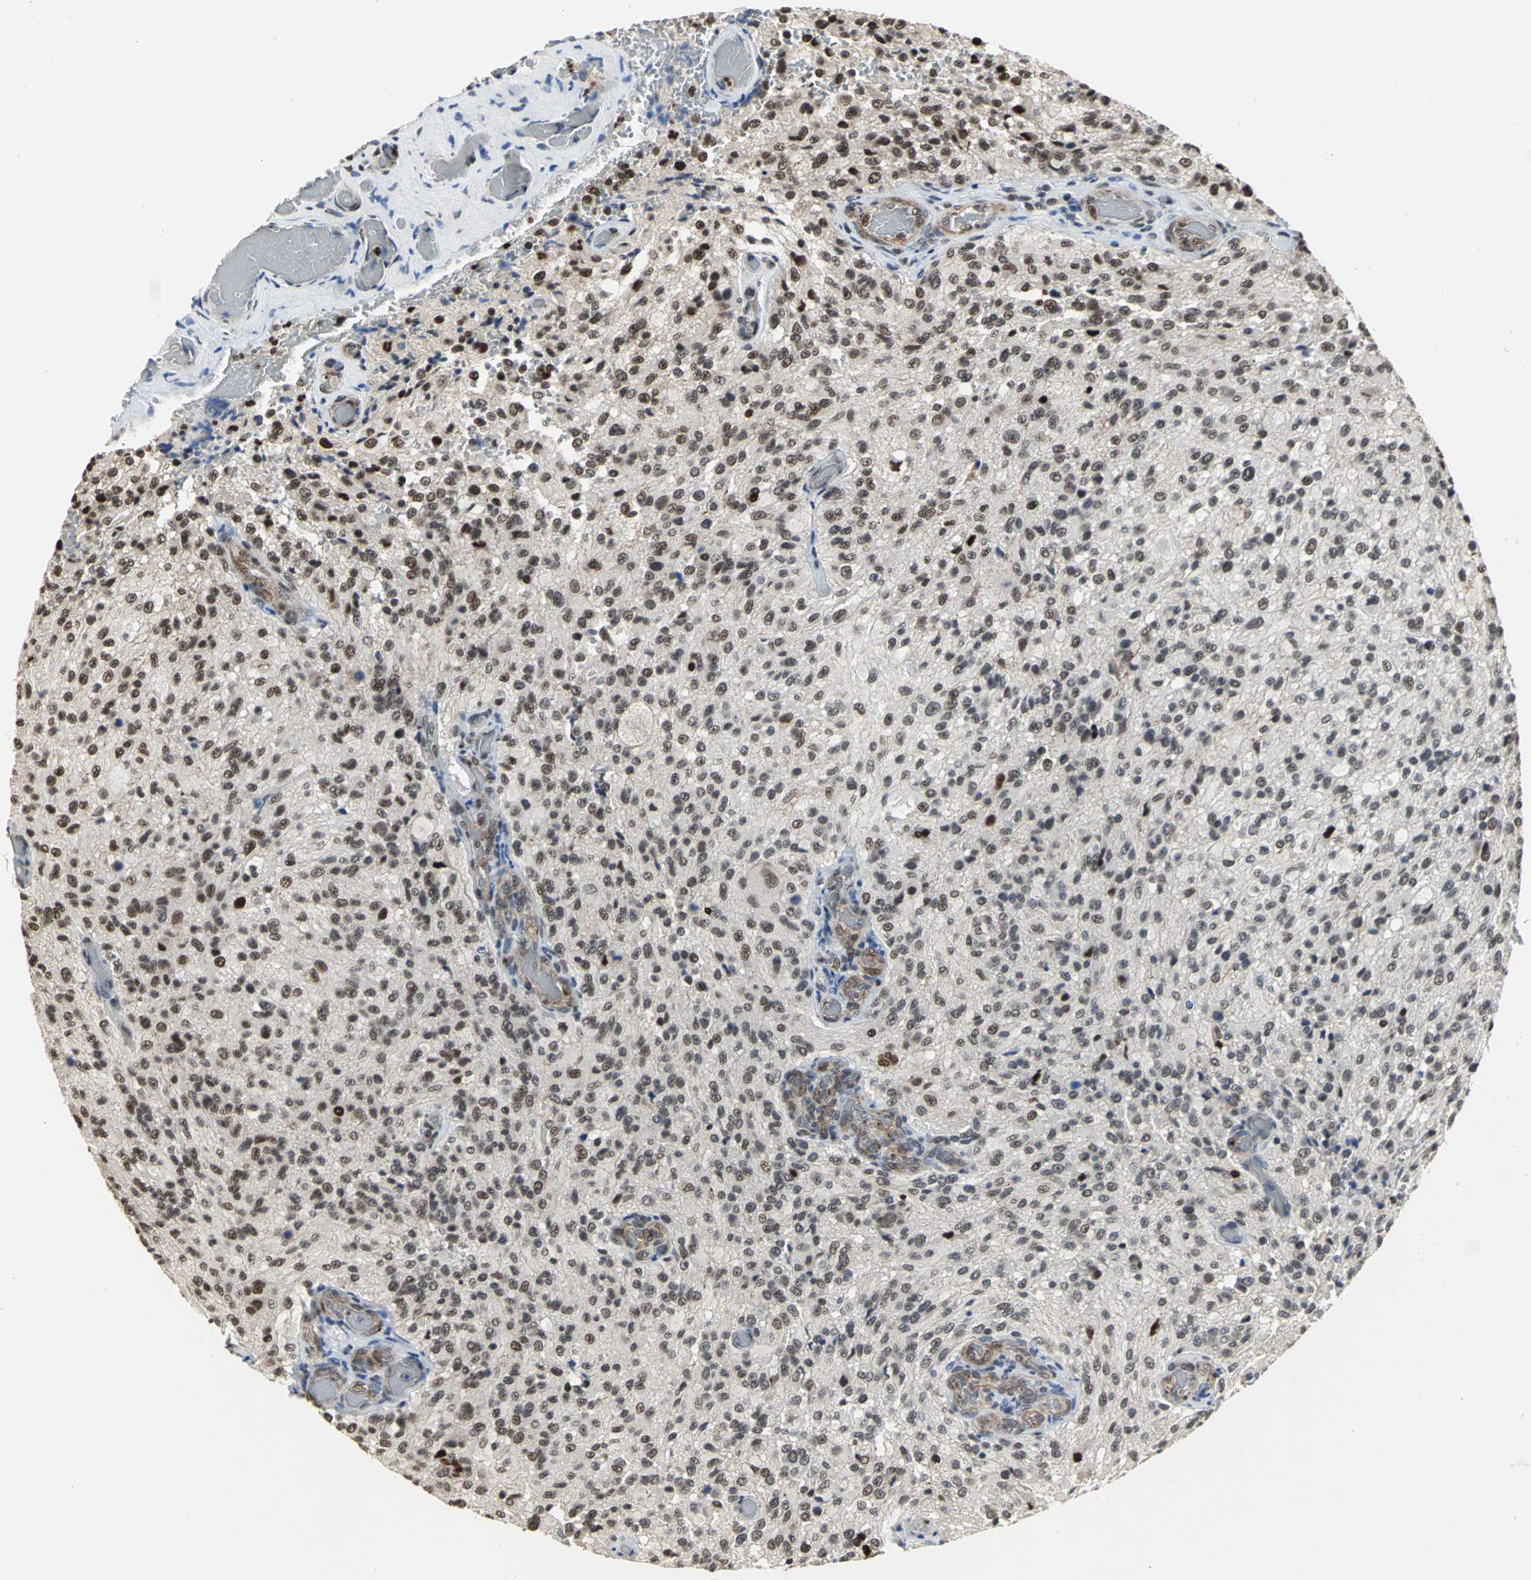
{"staining": {"intensity": "strong", "quantity": ">75%", "location": "nuclear"}, "tissue": "glioma", "cell_type": "Tumor cells", "image_type": "cancer", "snomed": [{"axis": "morphology", "description": "Normal tissue, NOS"}, {"axis": "morphology", "description": "Glioma, malignant, High grade"}, {"axis": "topography", "description": "Cerebral cortex"}], "caption": "Immunohistochemistry (IHC) photomicrograph of malignant high-grade glioma stained for a protein (brown), which reveals high levels of strong nuclear expression in about >75% of tumor cells.", "gene": "CCDC88C", "patient": {"sex": "male", "age": 56}}